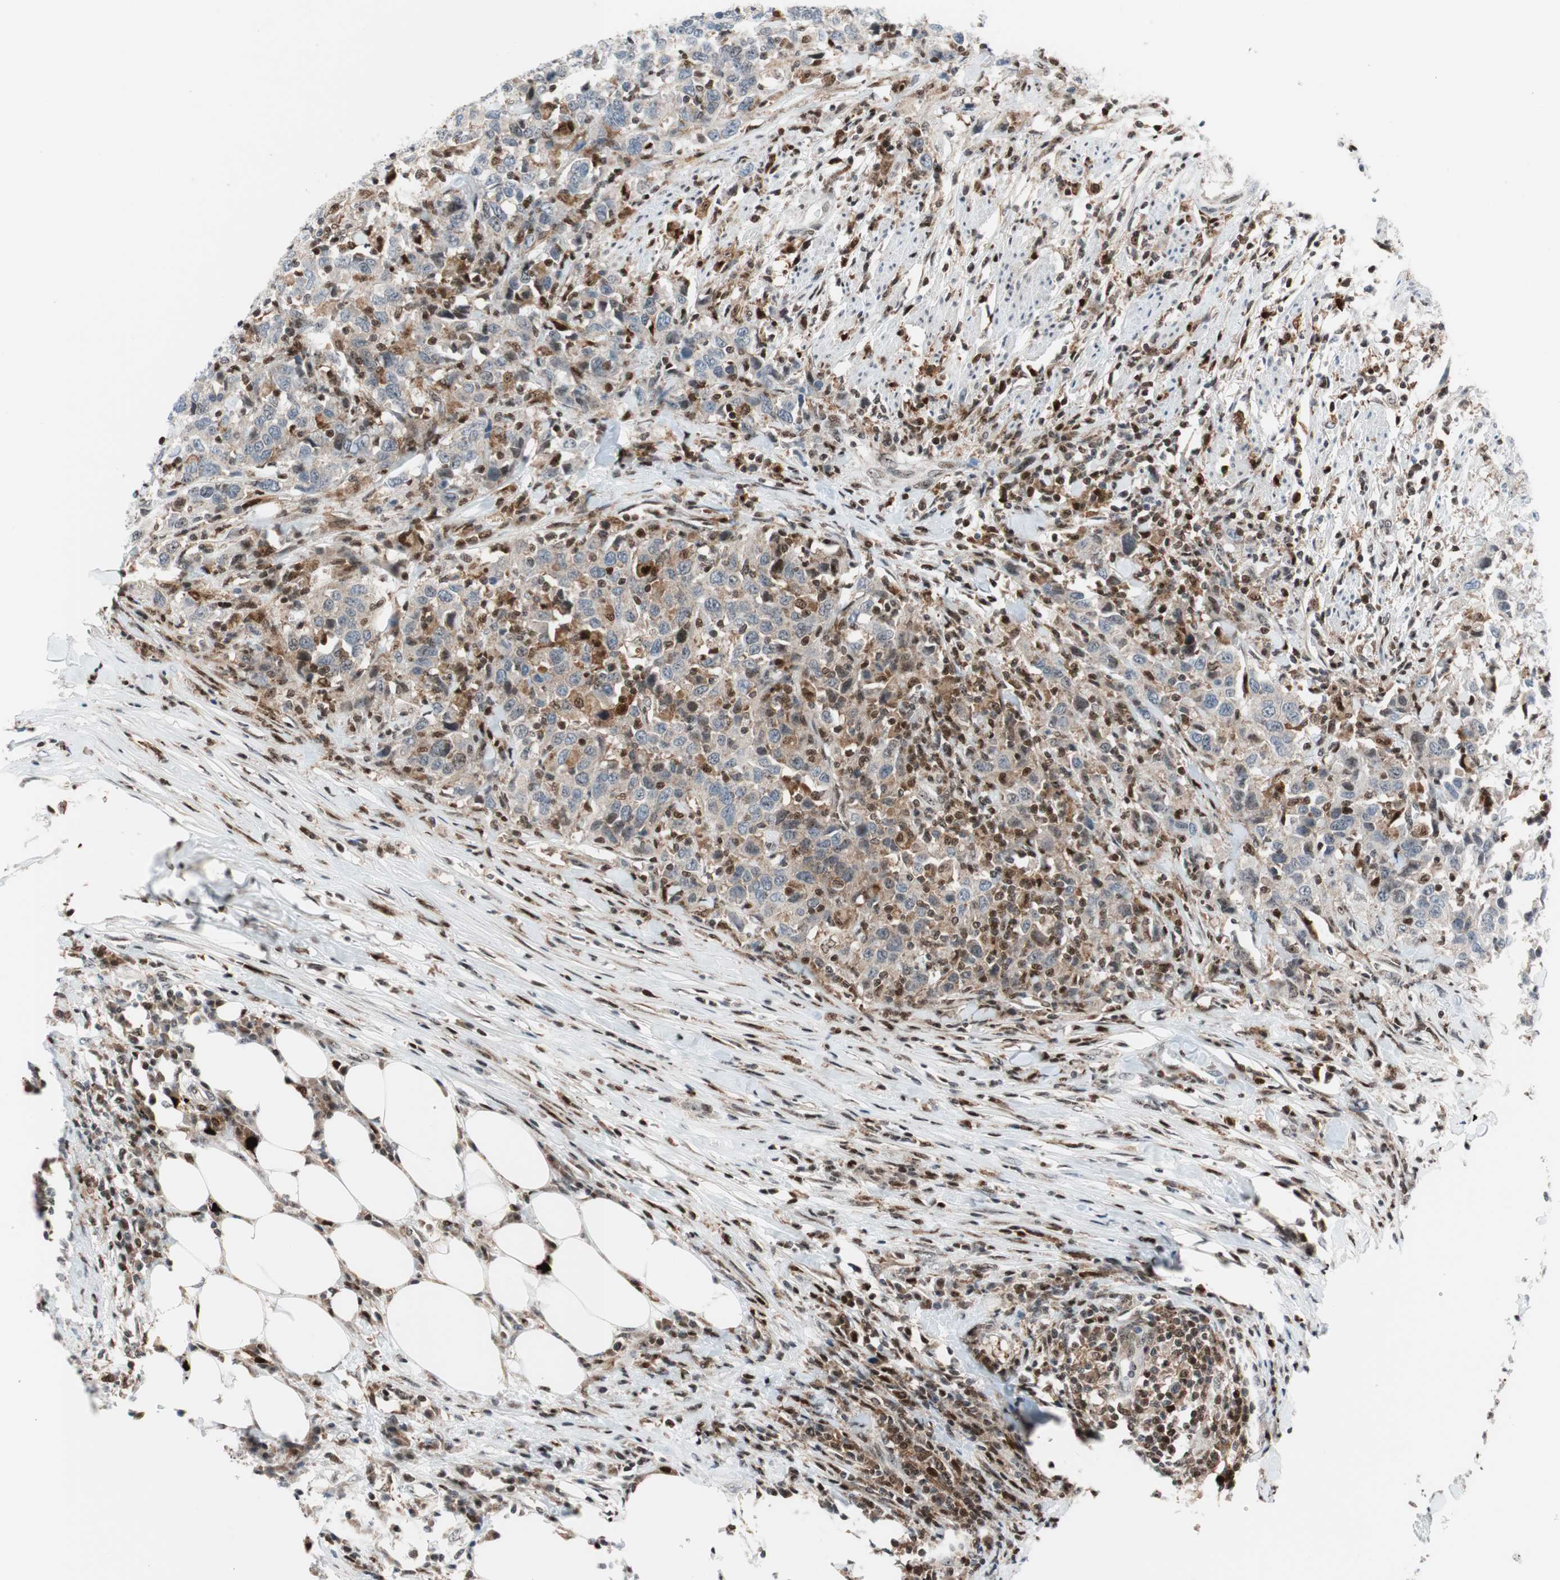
{"staining": {"intensity": "weak", "quantity": "25%-75%", "location": "cytoplasmic/membranous"}, "tissue": "urothelial cancer", "cell_type": "Tumor cells", "image_type": "cancer", "snomed": [{"axis": "morphology", "description": "Urothelial carcinoma, High grade"}, {"axis": "topography", "description": "Urinary bladder"}], "caption": "IHC image of neoplastic tissue: human urothelial carcinoma (high-grade) stained using immunohistochemistry (IHC) reveals low levels of weak protein expression localized specifically in the cytoplasmic/membranous of tumor cells, appearing as a cytoplasmic/membranous brown color.", "gene": "RGS10", "patient": {"sex": "male", "age": 61}}